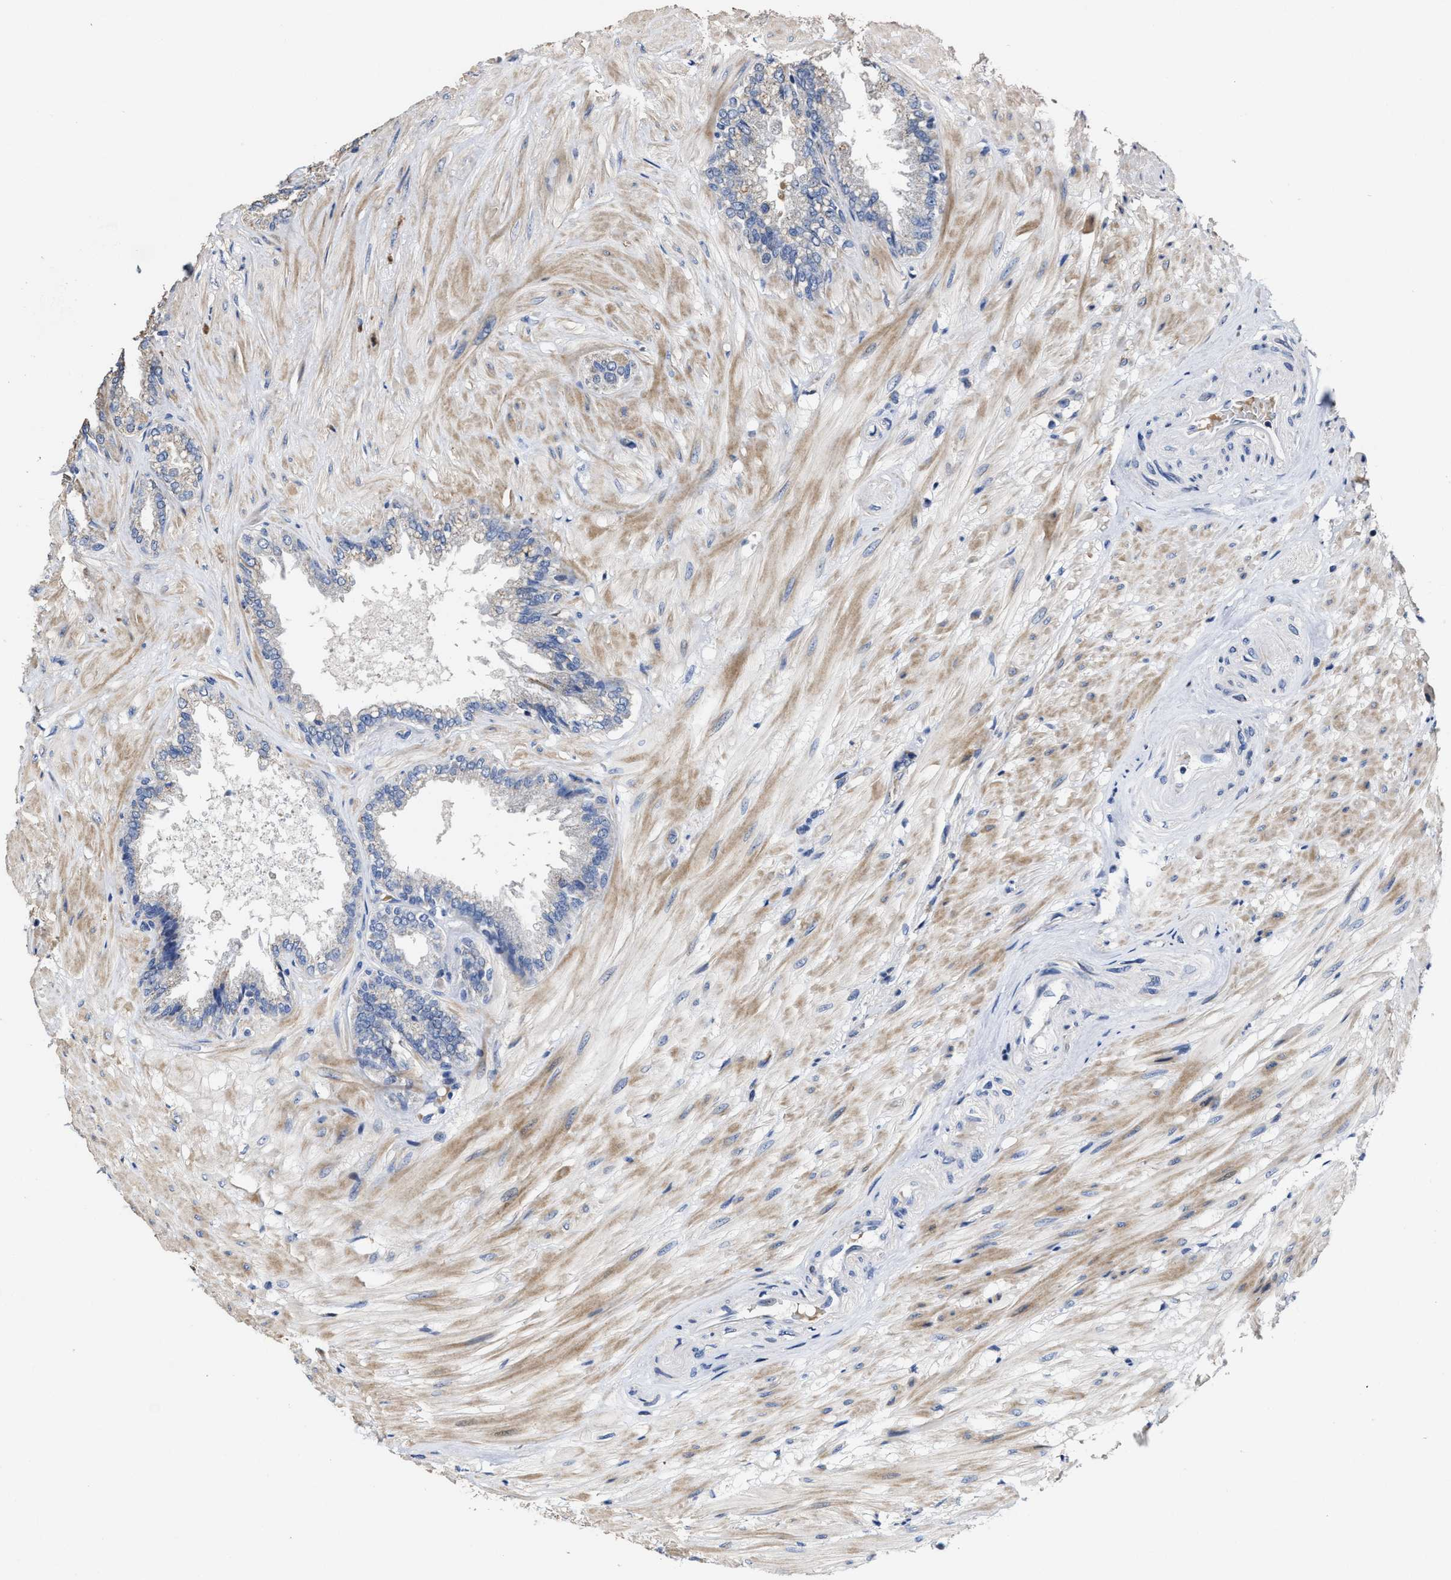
{"staining": {"intensity": "weak", "quantity": "<25%", "location": "cytoplasmic/membranous"}, "tissue": "seminal vesicle", "cell_type": "Glandular cells", "image_type": "normal", "snomed": [{"axis": "morphology", "description": "Normal tissue, NOS"}, {"axis": "topography", "description": "Seminal veicle"}], "caption": "Protein analysis of benign seminal vesicle demonstrates no significant positivity in glandular cells.", "gene": "ZFAT", "patient": {"sex": "male", "age": 46}}